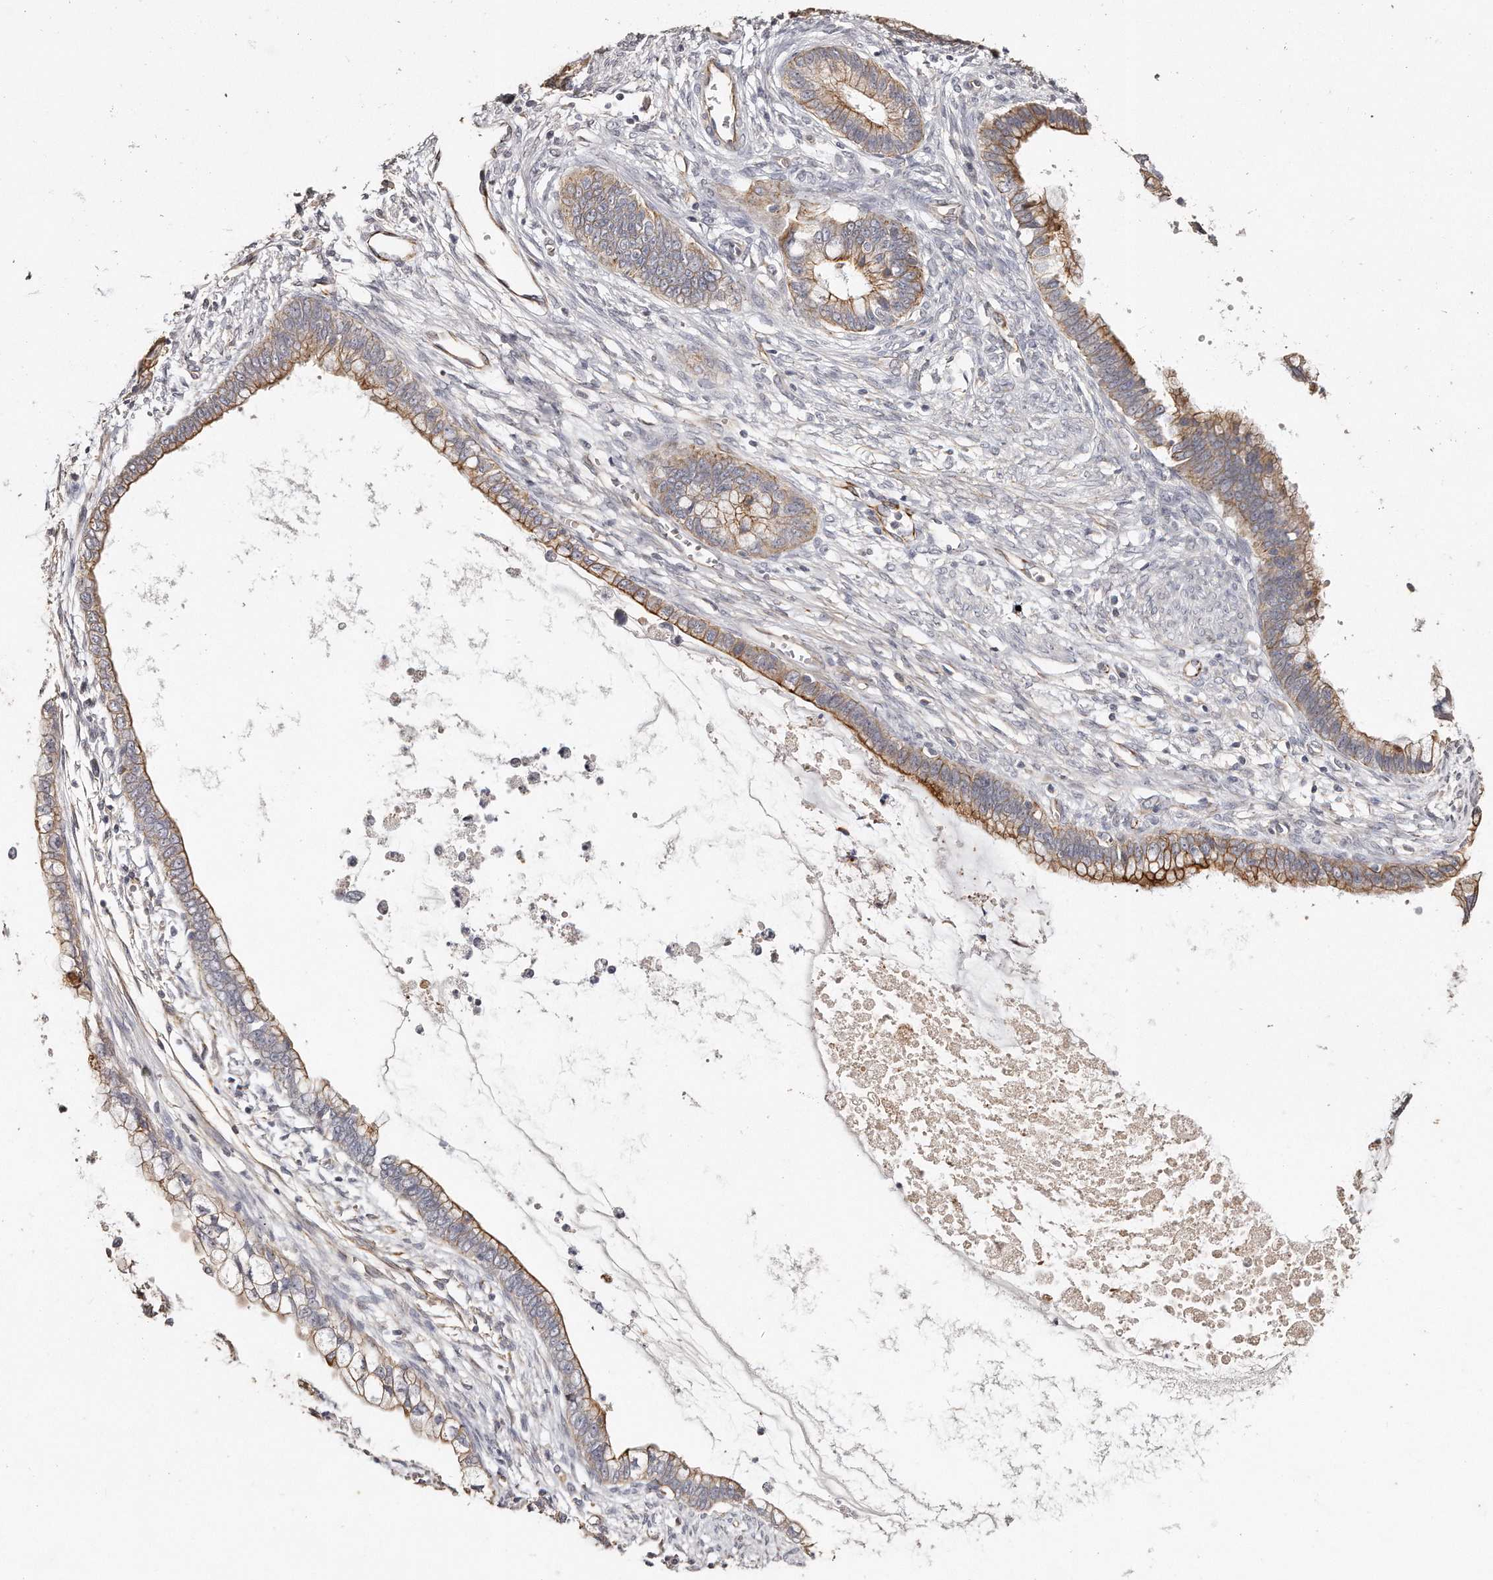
{"staining": {"intensity": "moderate", "quantity": ">75%", "location": "cytoplasmic/membranous"}, "tissue": "cervical cancer", "cell_type": "Tumor cells", "image_type": "cancer", "snomed": [{"axis": "morphology", "description": "Adenocarcinoma, NOS"}, {"axis": "topography", "description": "Cervix"}], "caption": "Cervical cancer stained with DAB immunohistochemistry (IHC) displays medium levels of moderate cytoplasmic/membranous staining in approximately >75% of tumor cells.", "gene": "ZYG11A", "patient": {"sex": "female", "age": 44}}